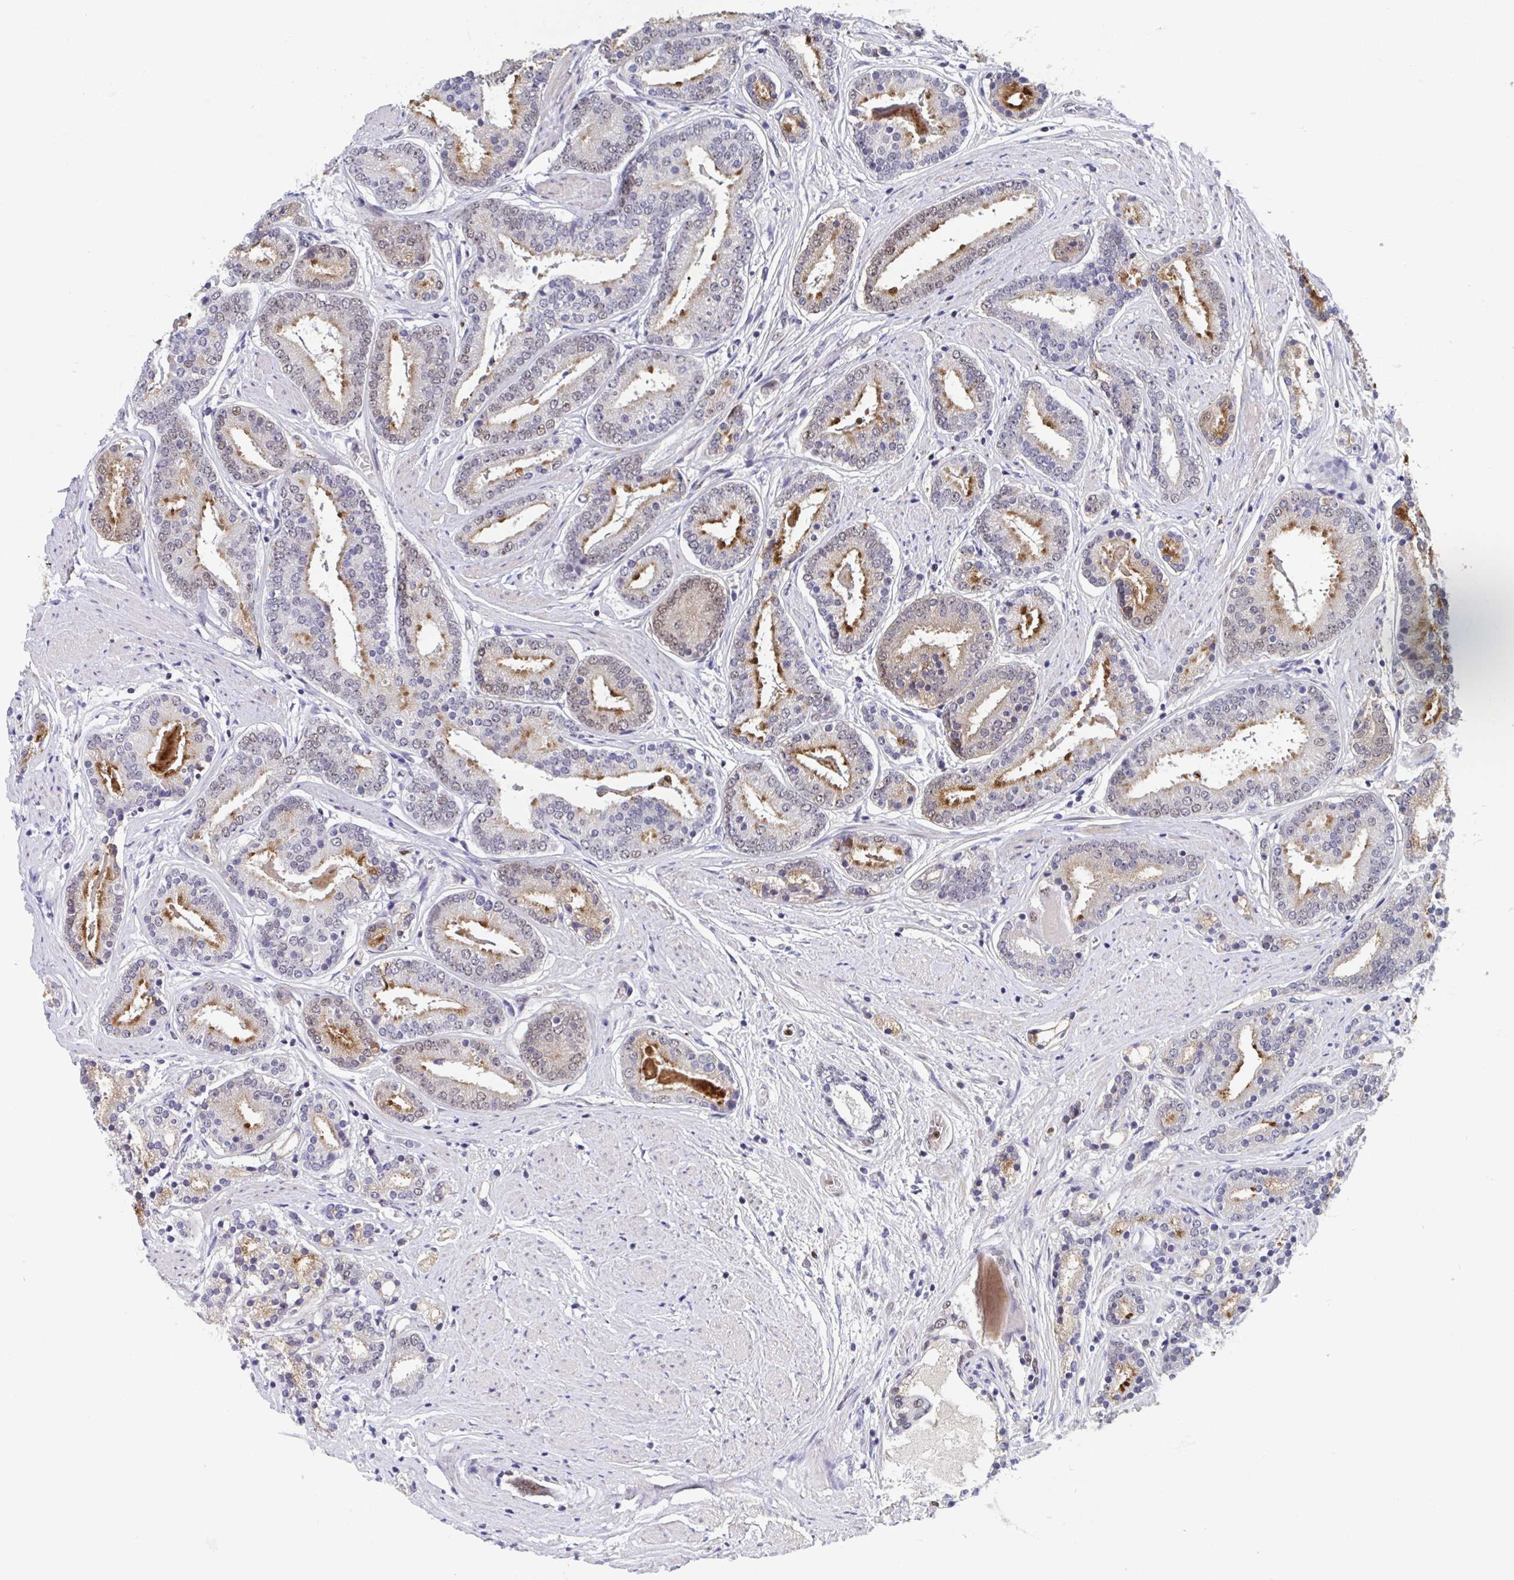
{"staining": {"intensity": "moderate", "quantity": "25%-75%", "location": "cytoplasmic/membranous"}, "tissue": "prostate cancer", "cell_type": "Tumor cells", "image_type": "cancer", "snomed": [{"axis": "morphology", "description": "Adenocarcinoma, High grade"}, {"axis": "topography", "description": "Prostate"}], "caption": "A brown stain highlights moderate cytoplasmic/membranous staining of a protein in human prostate cancer tumor cells. (DAB (3,3'-diaminobenzidine) IHC with brightfield microscopy, high magnification).", "gene": "JDP2", "patient": {"sex": "male", "age": 63}}